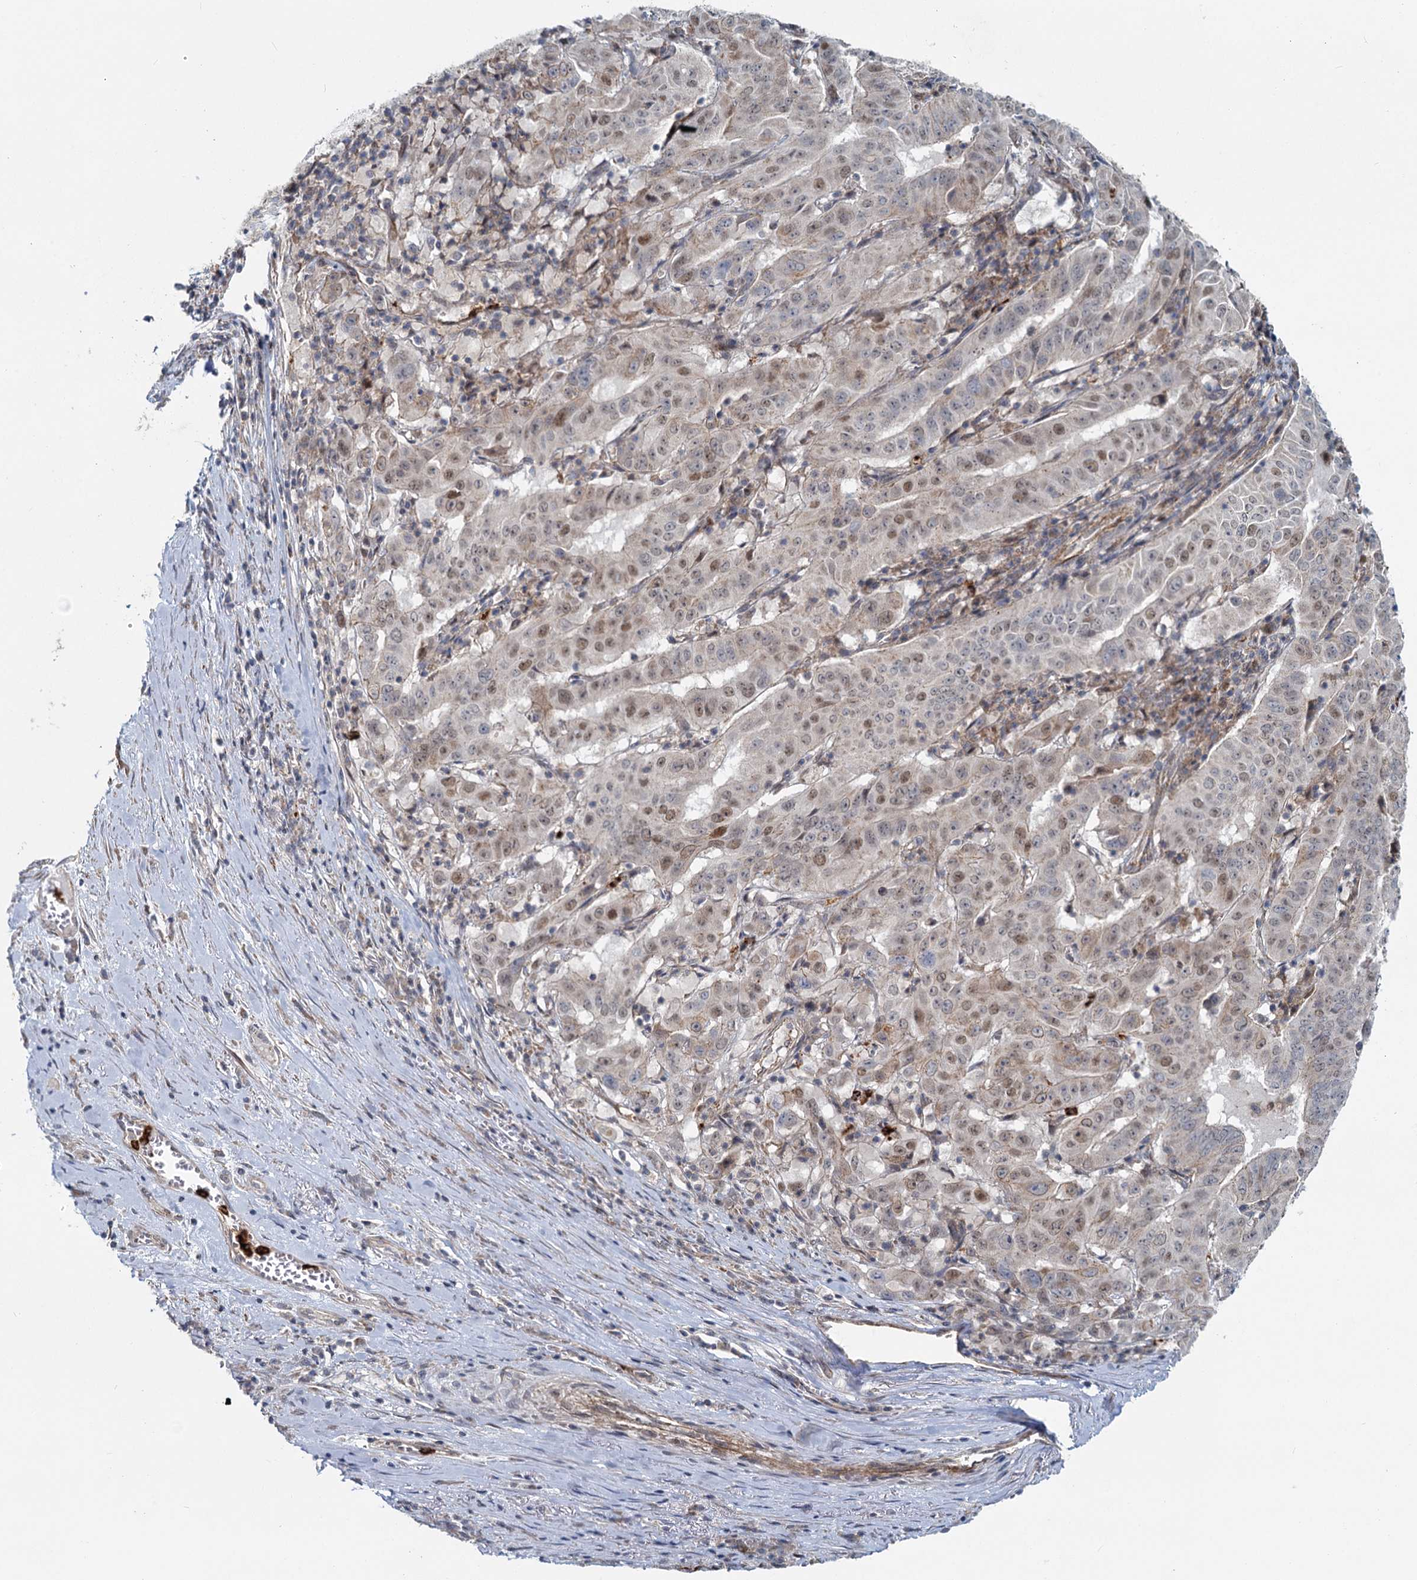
{"staining": {"intensity": "weak", "quantity": "<25%", "location": "cytoplasmic/membranous,nuclear"}, "tissue": "pancreatic cancer", "cell_type": "Tumor cells", "image_type": "cancer", "snomed": [{"axis": "morphology", "description": "Adenocarcinoma, NOS"}, {"axis": "topography", "description": "Pancreas"}], "caption": "Immunohistochemical staining of human pancreatic cancer (adenocarcinoma) demonstrates no significant expression in tumor cells.", "gene": "ADCY2", "patient": {"sex": "male", "age": 63}}